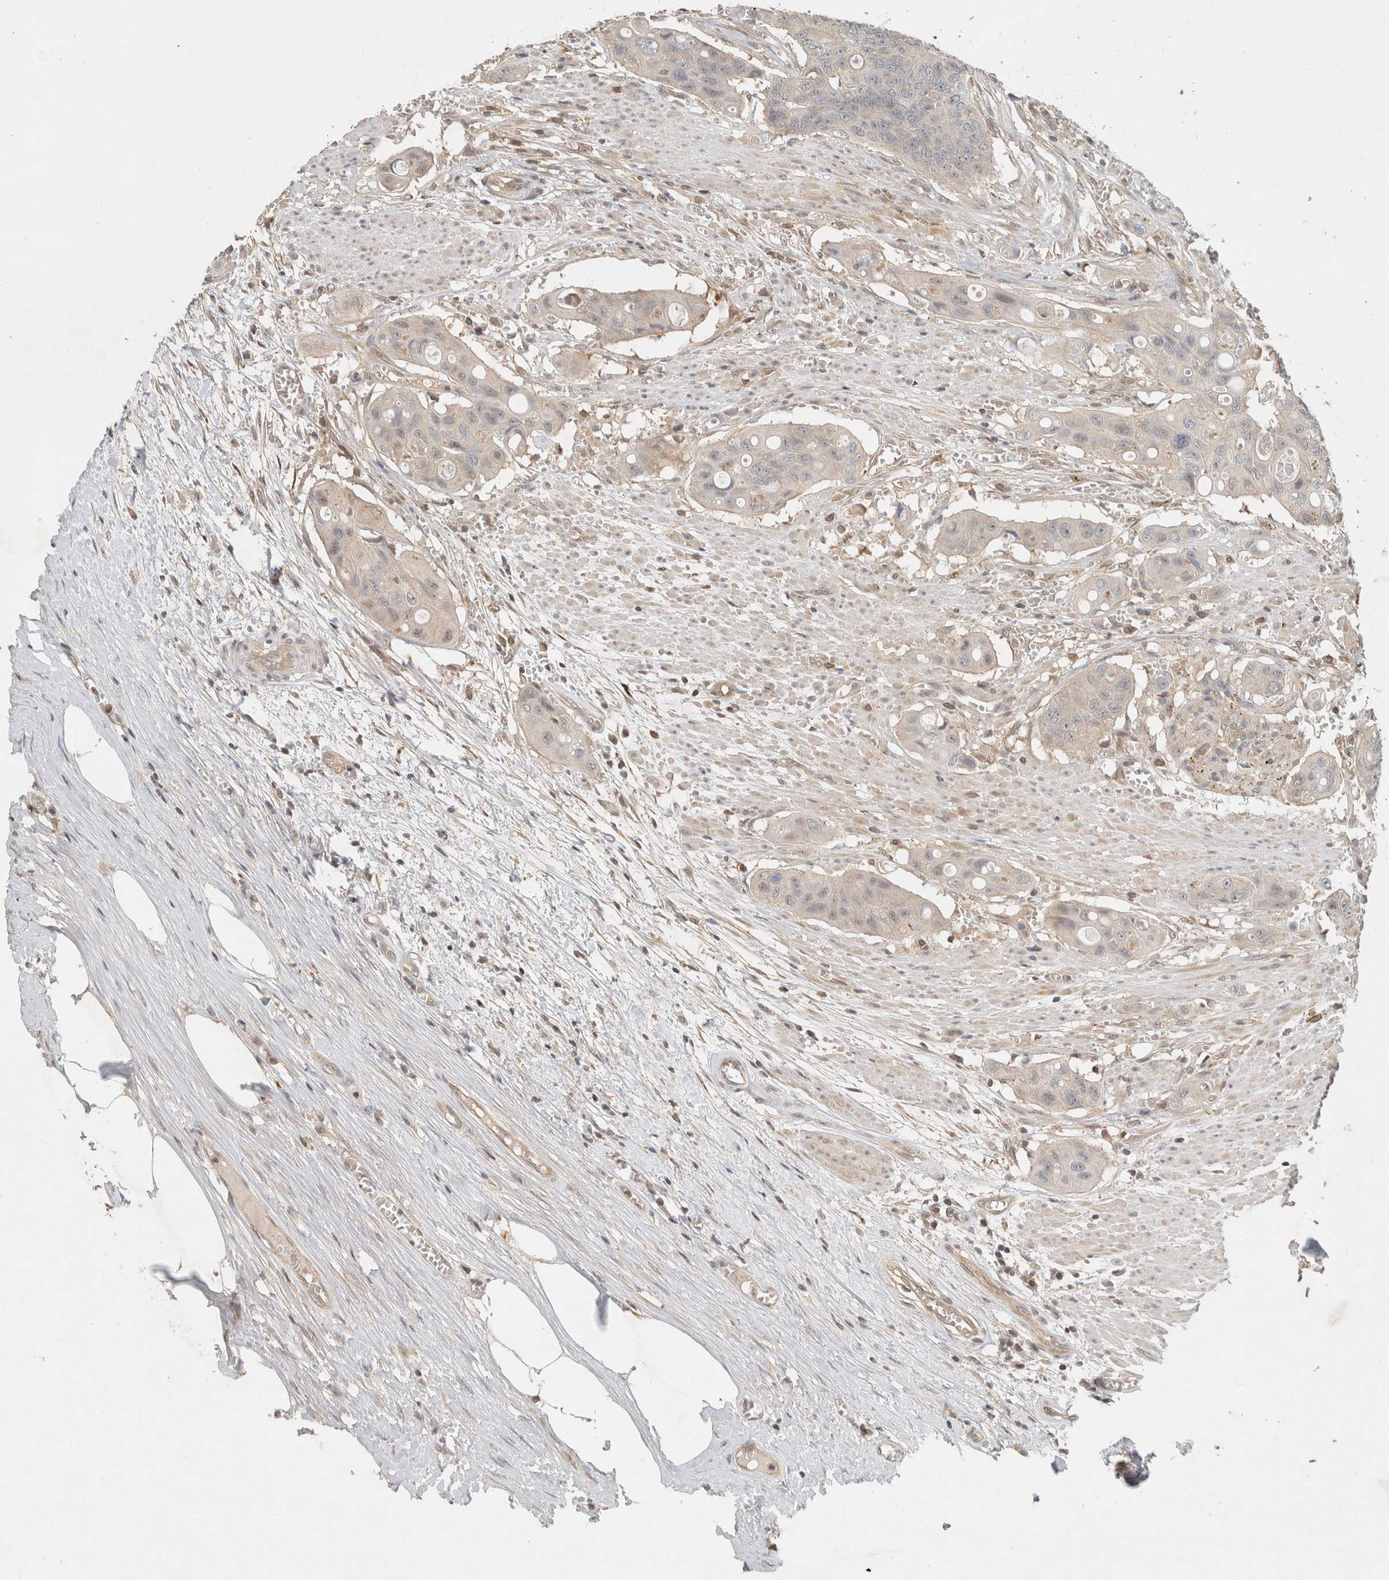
{"staining": {"intensity": "weak", "quantity": "25%-75%", "location": "cytoplasmic/membranous,nuclear"}, "tissue": "colorectal cancer", "cell_type": "Tumor cells", "image_type": "cancer", "snomed": [{"axis": "morphology", "description": "Adenocarcinoma, NOS"}, {"axis": "topography", "description": "Colon"}], "caption": "Protein staining of adenocarcinoma (colorectal) tissue exhibits weak cytoplasmic/membranous and nuclear staining in about 25%-75% of tumor cells.", "gene": "CAAP1", "patient": {"sex": "female", "age": 57}}